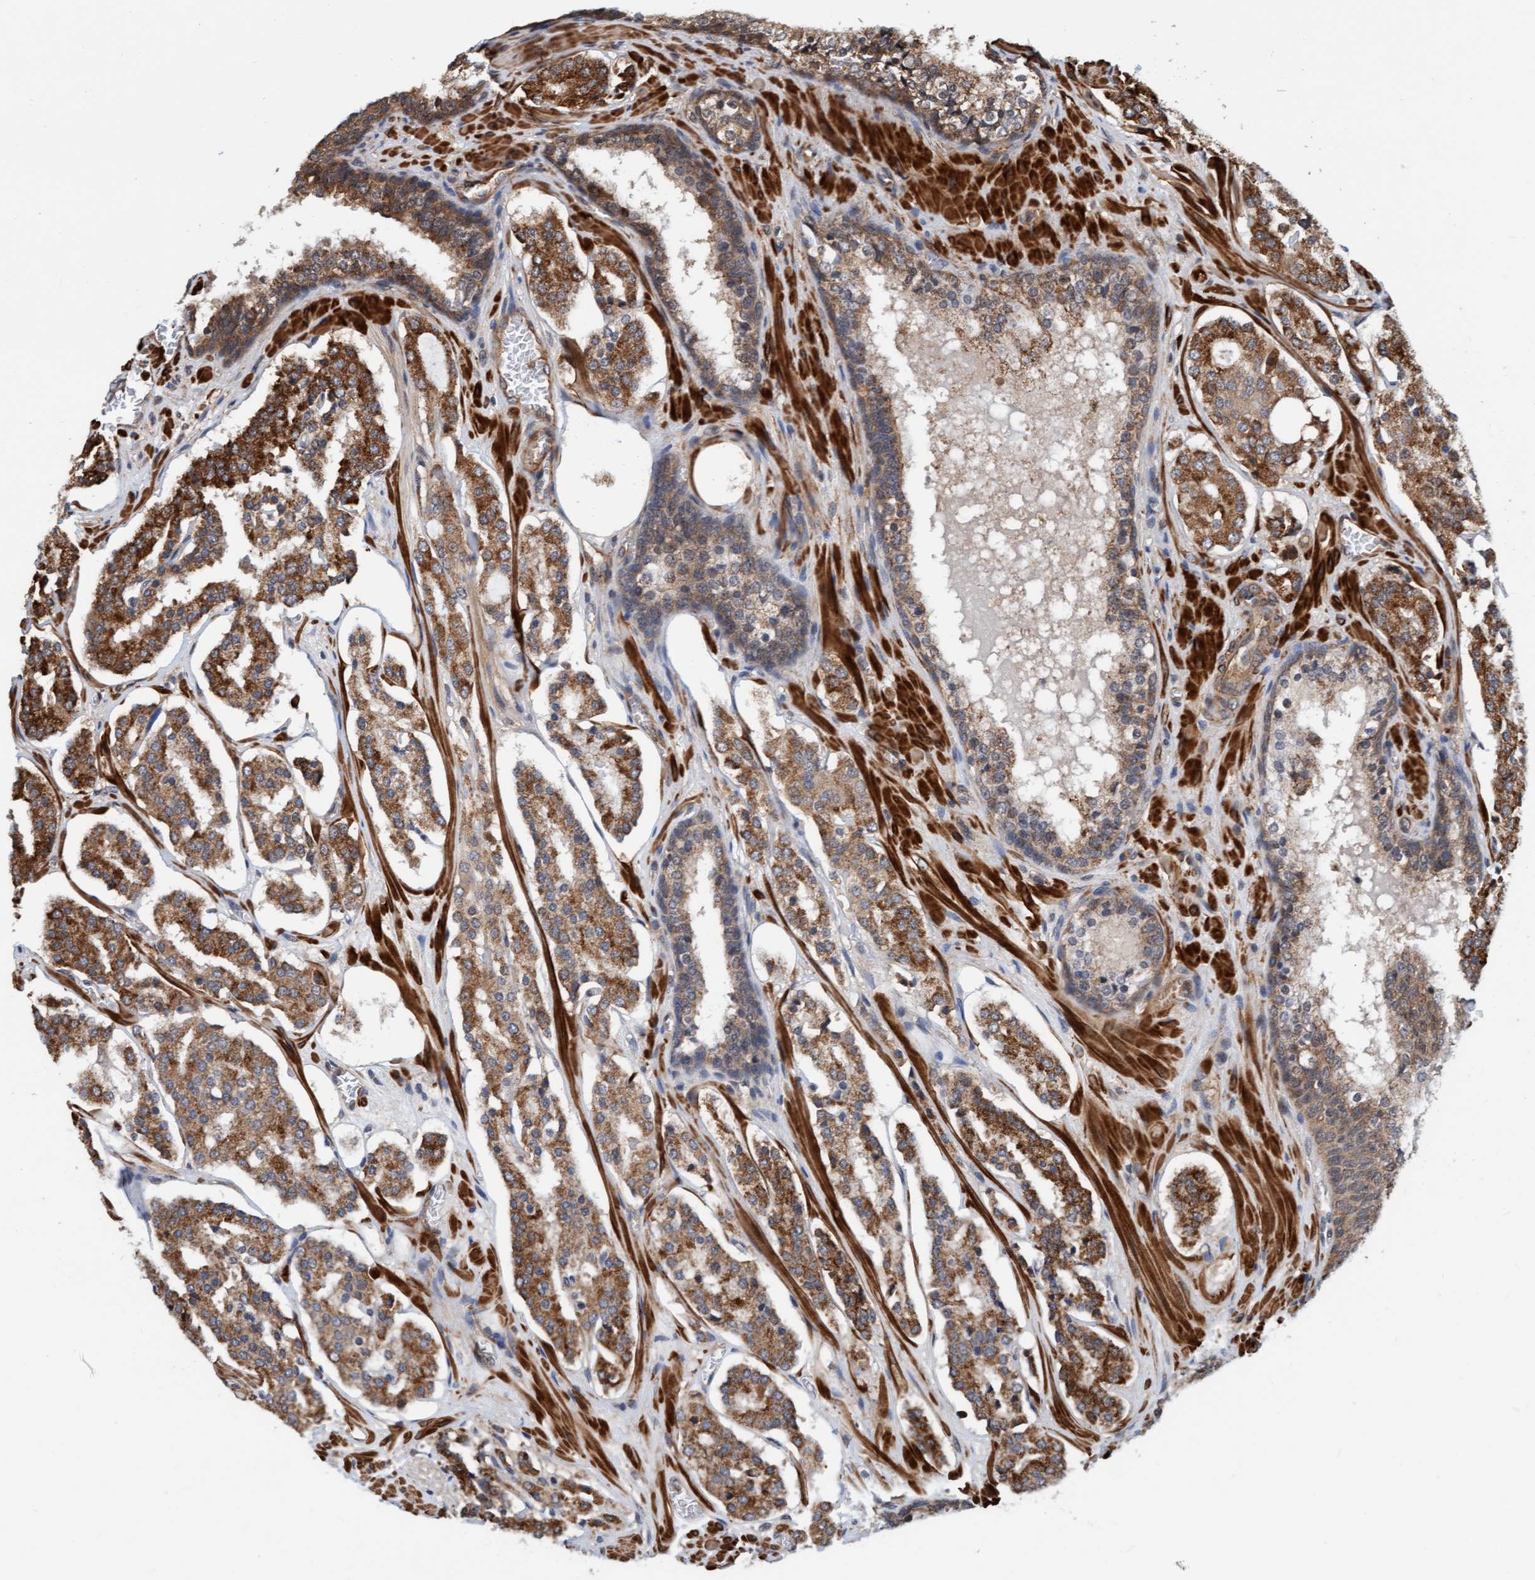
{"staining": {"intensity": "moderate", "quantity": ">75%", "location": "cytoplasmic/membranous"}, "tissue": "prostate cancer", "cell_type": "Tumor cells", "image_type": "cancer", "snomed": [{"axis": "morphology", "description": "Adenocarcinoma, High grade"}, {"axis": "topography", "description": "Prostate"}], "caption": "The photomicrograph shows a brown stain indicating the presence of a protein in the cytoplasmic/membranous of tumor cells in prostate cancer.", "gene": "STXBP4", "patient": {"sex": "male", "age": 60}}